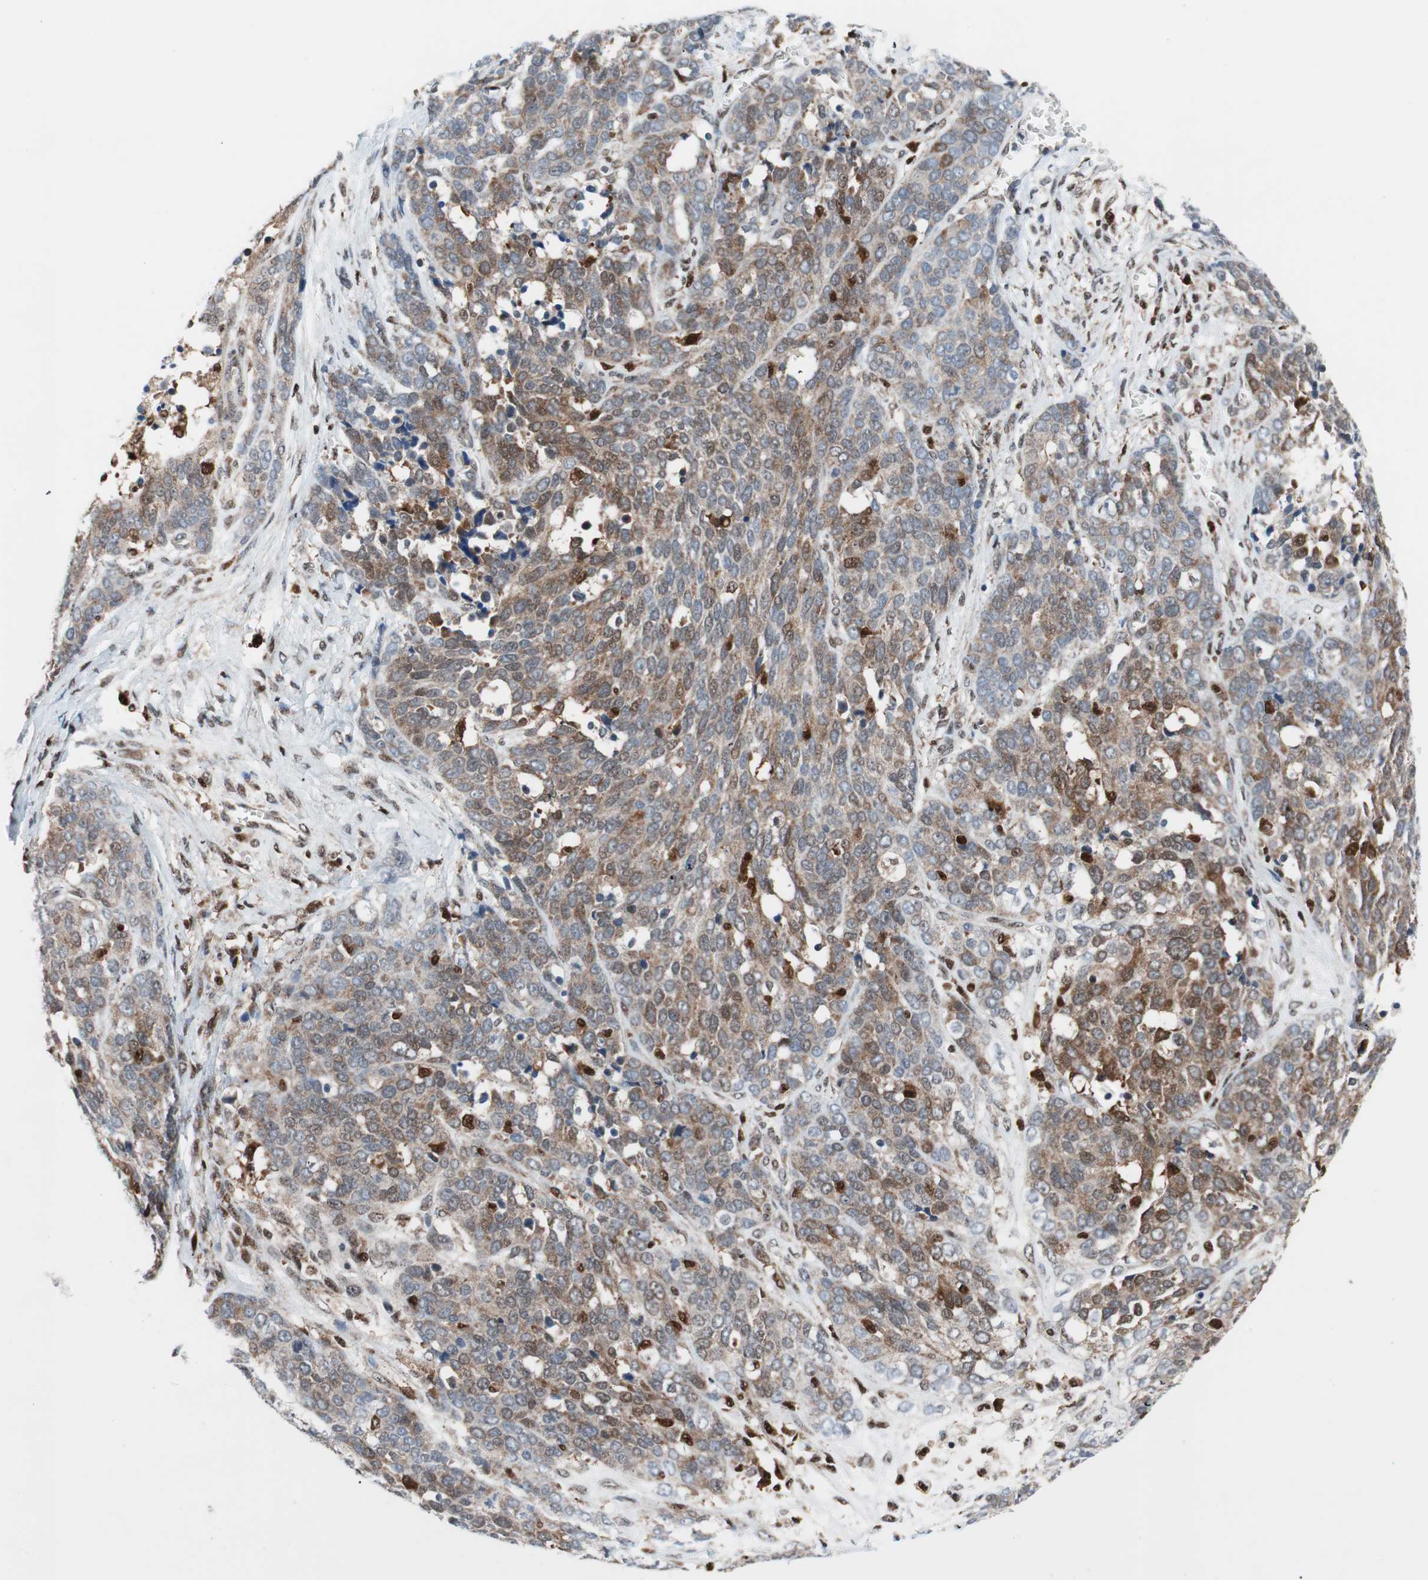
{"staining": {"intensity": "moderate", "quantity": ">75%", "location": "cytoplasmic/membranous,nuclear"}, "tissue": "ovarian cancer", "cell_type": "Tumor cells", "image_type": "cancer", "snomed": [{"axis": "morphology", "description": "Cystadenocarcinoma, serous, NOS"}, {"axis": "topography", "description": "Ovary"}], "caption": "A high-resolution micrograph shows immunohistochemistry (IHC) staining of ovarian serous cystadenocarcinoma, which demonstrates moderate cytoplasmic/membranous and nuclear expression in about >75% of tumor cells. The staining was performed using DAB (3,3'-diaminobenzidine) to visualize the protein expression in brown, while the nuclei were stained in blue with hematoxylin (Magnification: 20x).", "gene": "RGS10", "patient": {"sex": "female", "age": 44}}